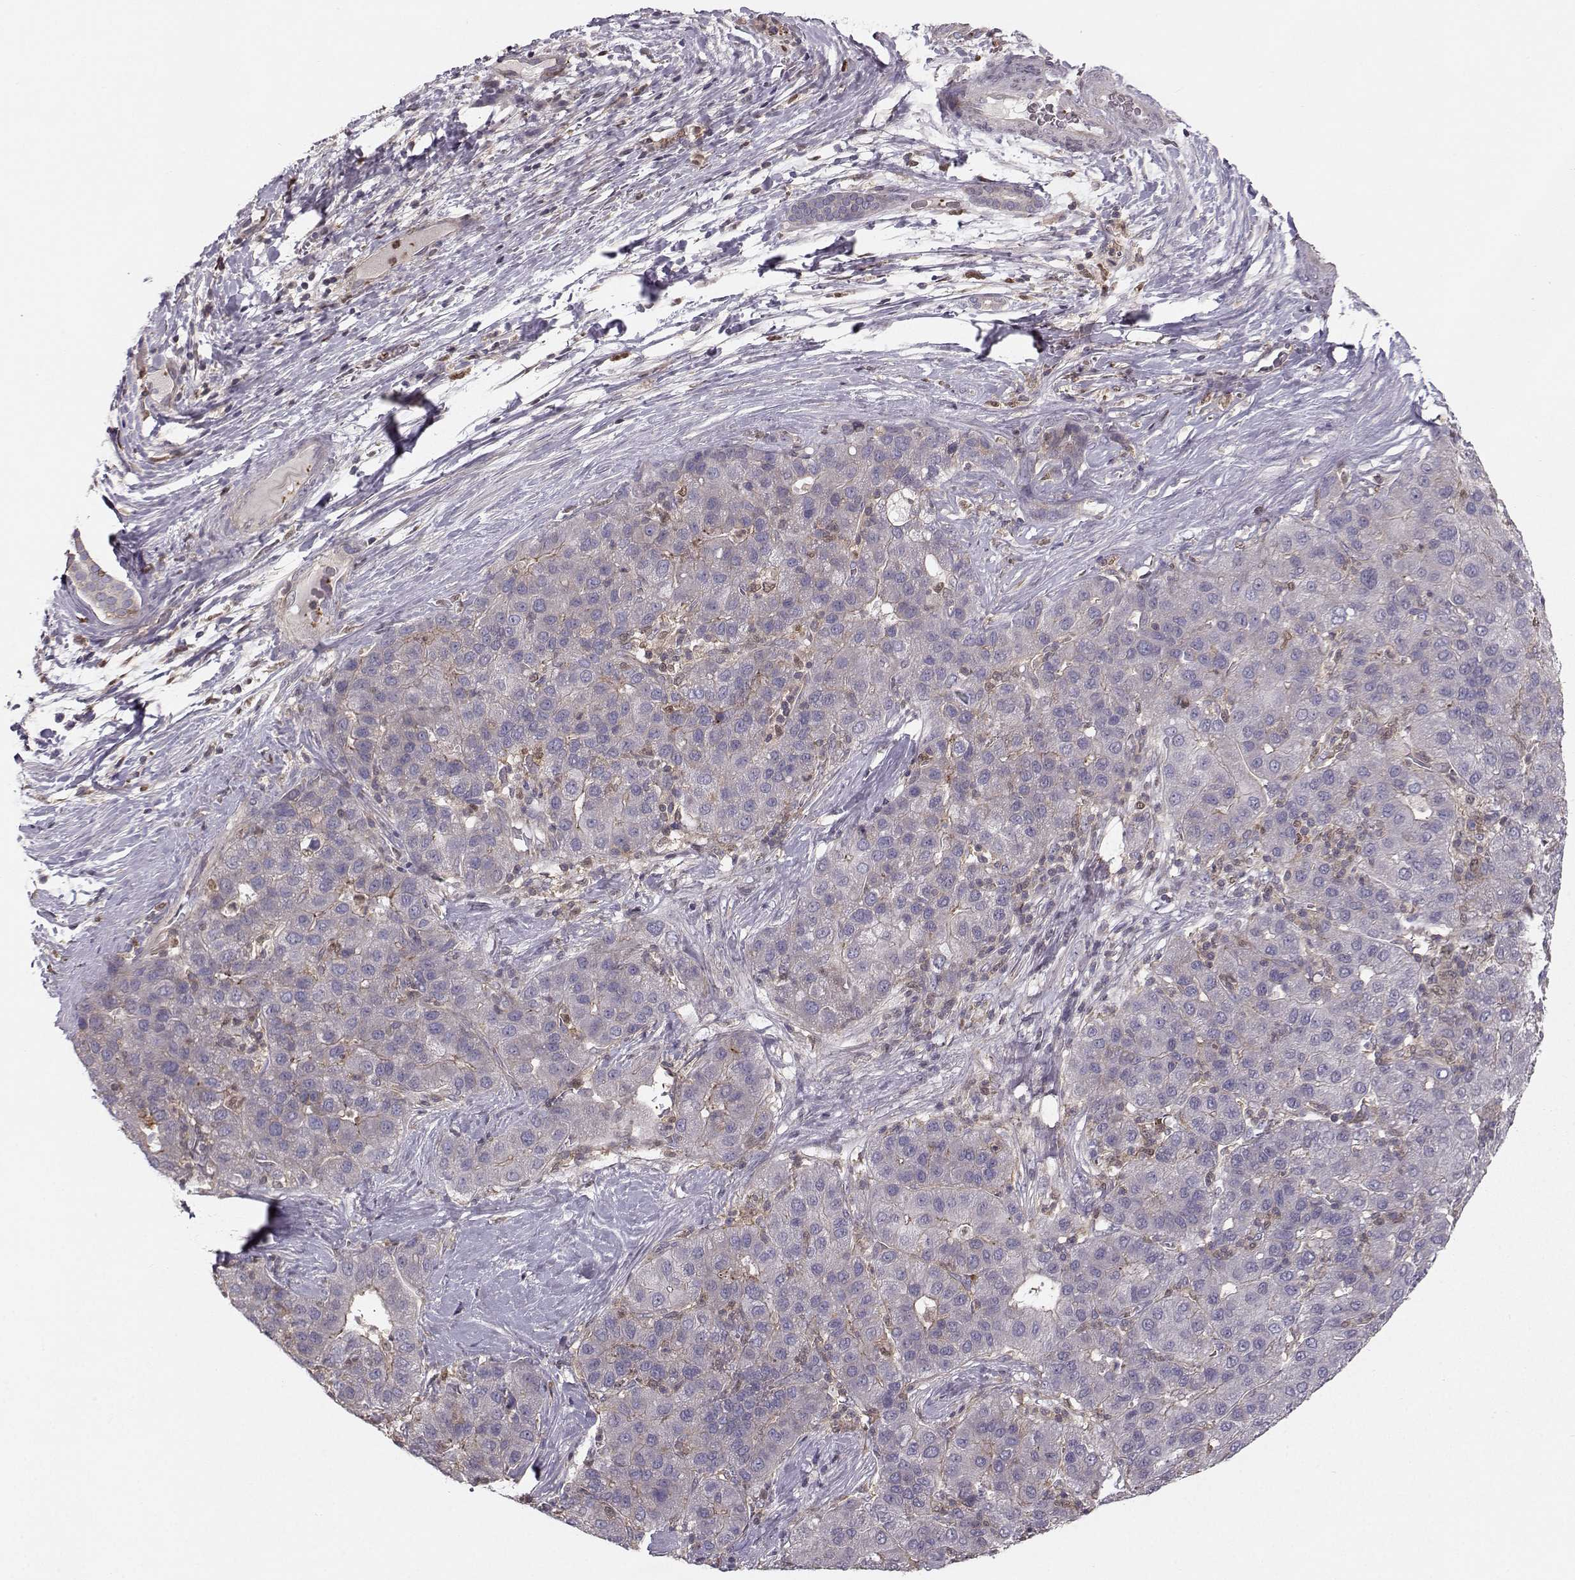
{"staining": {"intensity": "negative", "quantity": "none", "location": "none"}, "tissue": "liver cancer", "cell_type": "Tumor cells", "image_type": "cancer", "snomed": [{"axis": "morphology", "description": "Carcinoma, Hepatocellular, NOS"}, {"axis": "topography", "description": "Liver"}], "caption": "Tumor cells show no significant expression in liver cancer.", "gene": "ASB16", "patient": {"sex": "male", "age": 65}}